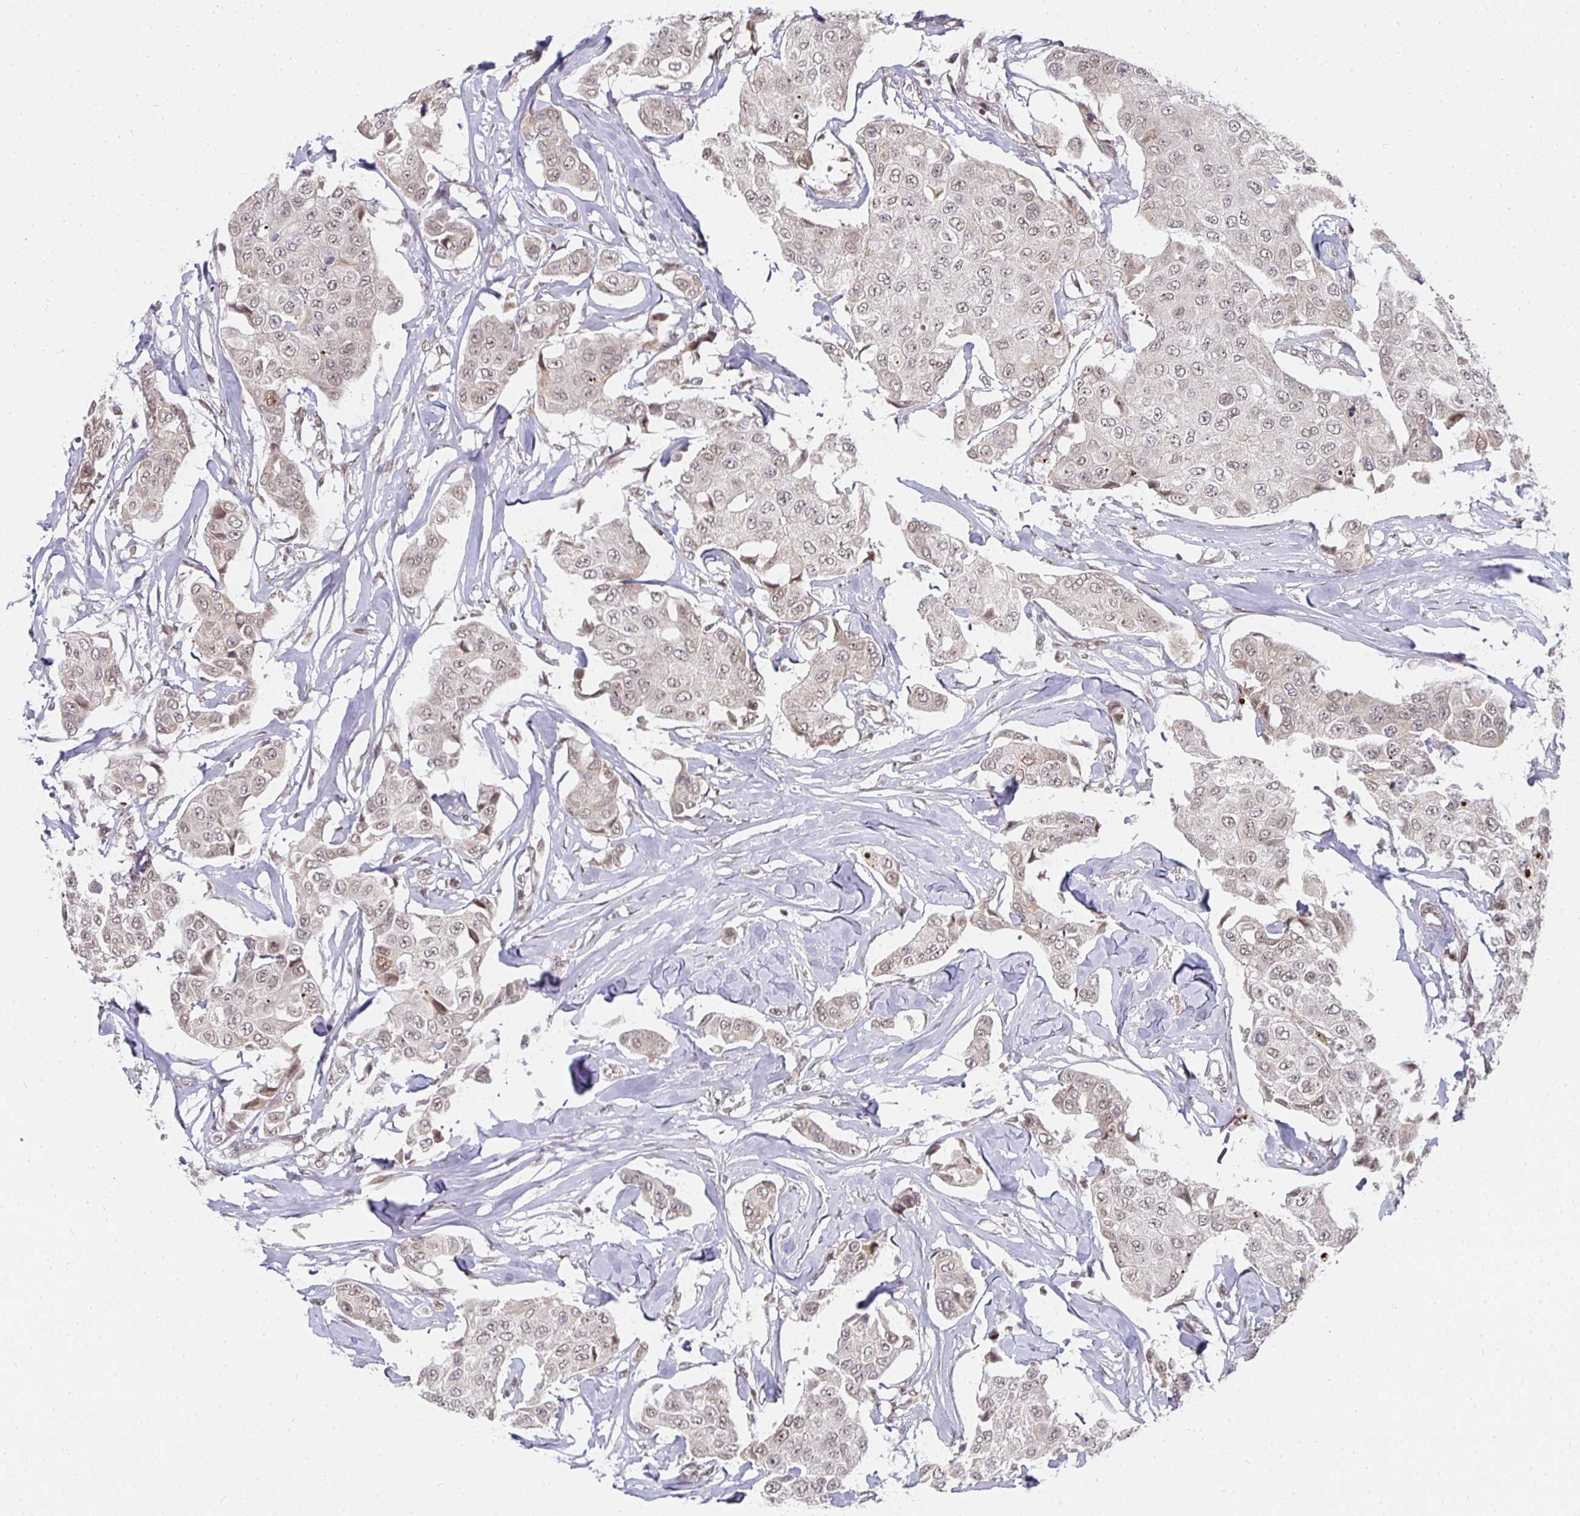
{"staining": {"intensity": "weak", "quantity": ">75%", "location": "nuclear"}, "tissue": "breast cancer", "cell_type": "Tumor cells", "image_type": "cancer", "snomed": [{"axis": "morphology", "description": "Duct carcinoma"}, {"axis": "topography", "description": "Breast"}, {"axis": "topography", "description": "Lymph node"}], "caption": "A brown stain highlights weak nuclear staining of a protein in human breast cancer (intraductal carcinoma) tumor cells. (DAB = brown stain, brightfield microscopy at high magnification).", "gene": "SMARCA2", "patient": {"sex": "female", "age": 80}}